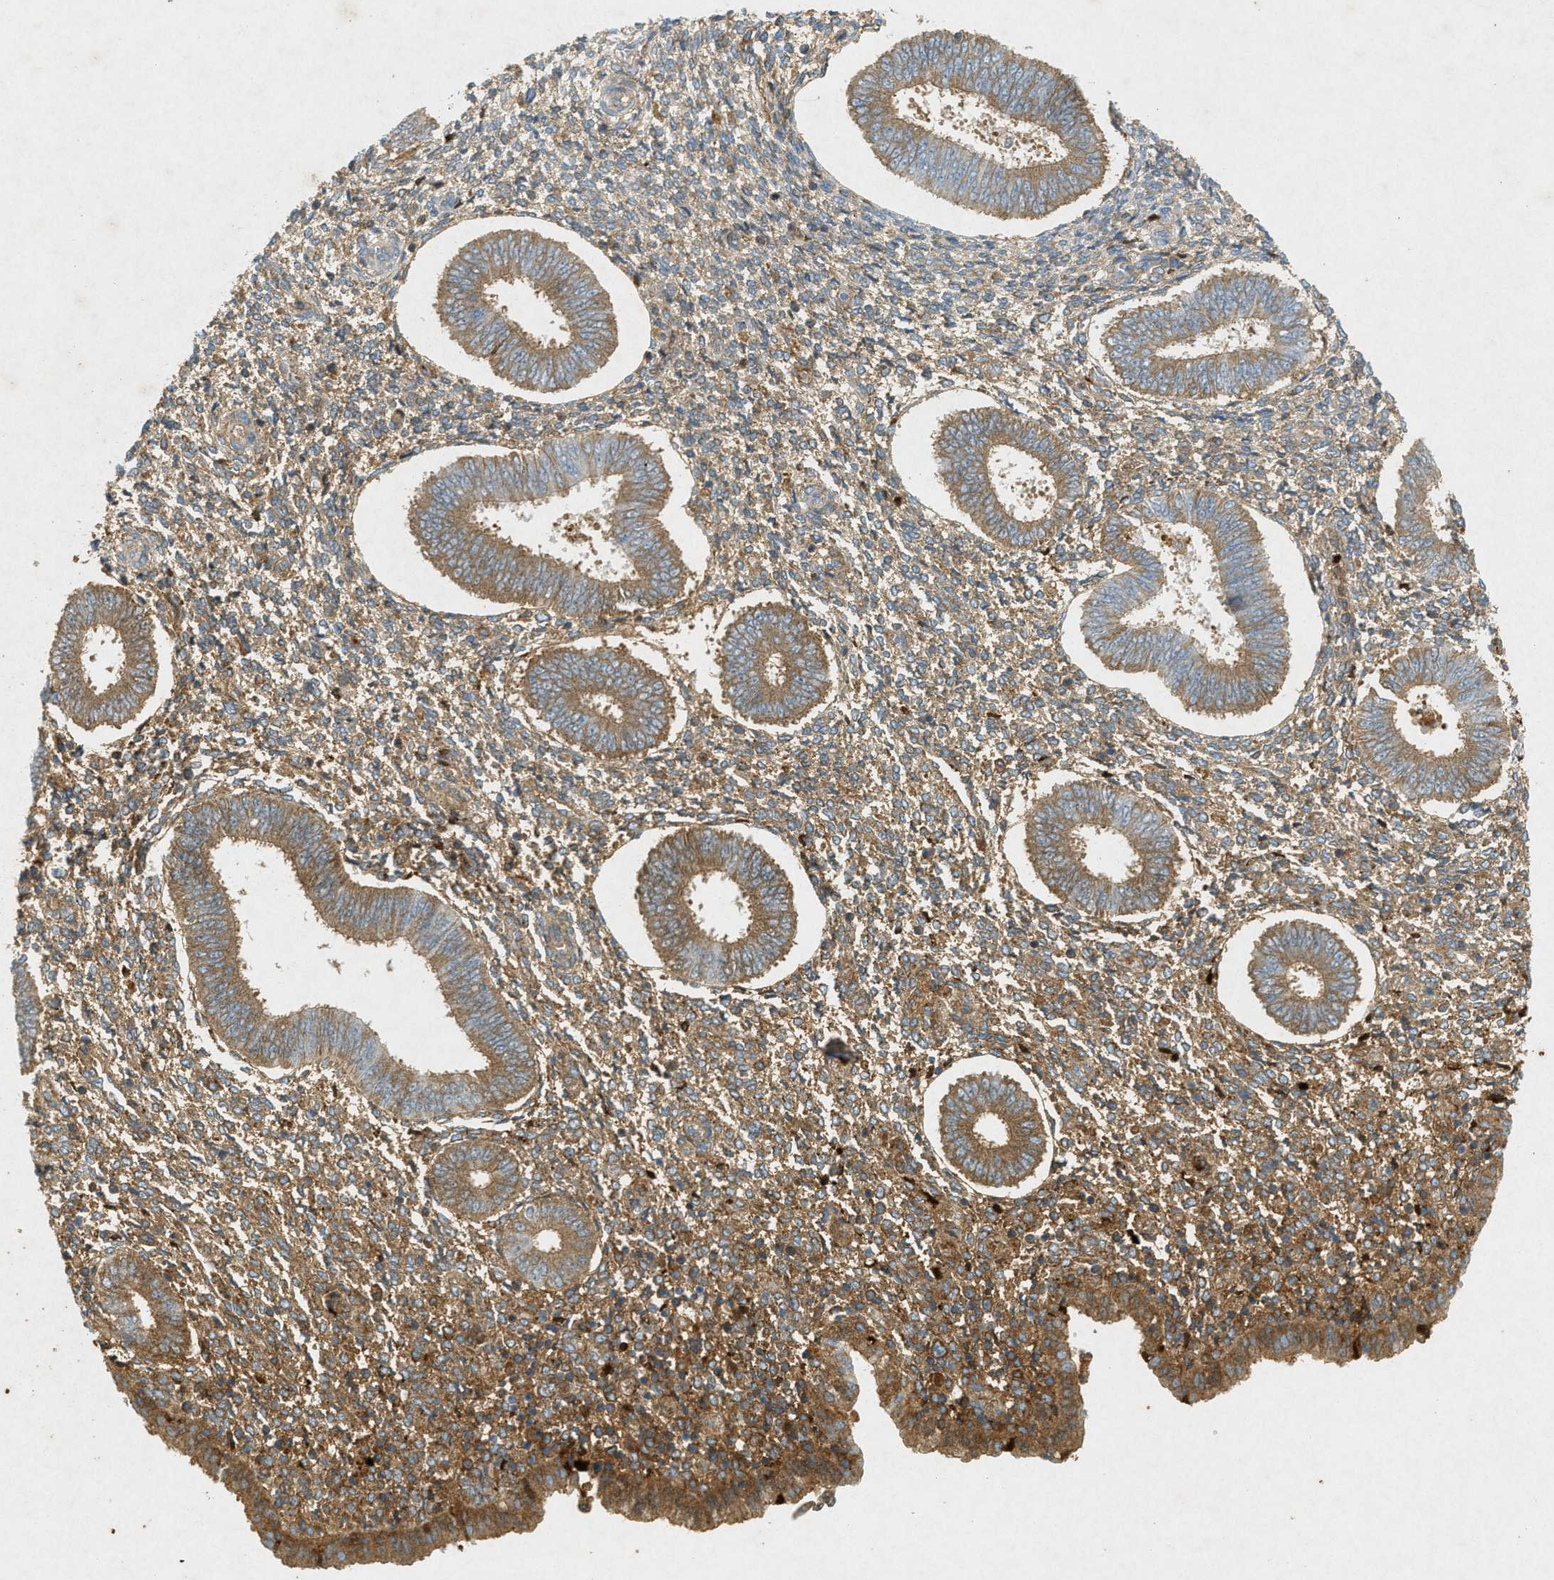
{"staining": {"intensity": "moderate", "quantity": ">75%", "location": "cytoplasmic/membranous"}, "tissue": "endometrium", "cell_type": "Cells in endometrial stroma", "image_type": "normal", "snomed": [{"axis": "morphology", "description": "Normal tissue, NOS"}, {"axis": "topography", "description": "Endometrium"}], "caption": "A high-resolution photomicrograph shows IHC staining of unremarkable endometrium, which shows moderate cytoplasmic/membranous staining in approximately >75% of cells in endometrial stroma. (Brightfield microscopy of DAB IHC at high magnification).", "gene": "F2", "patient": {"sex": "female", "age": 35}}